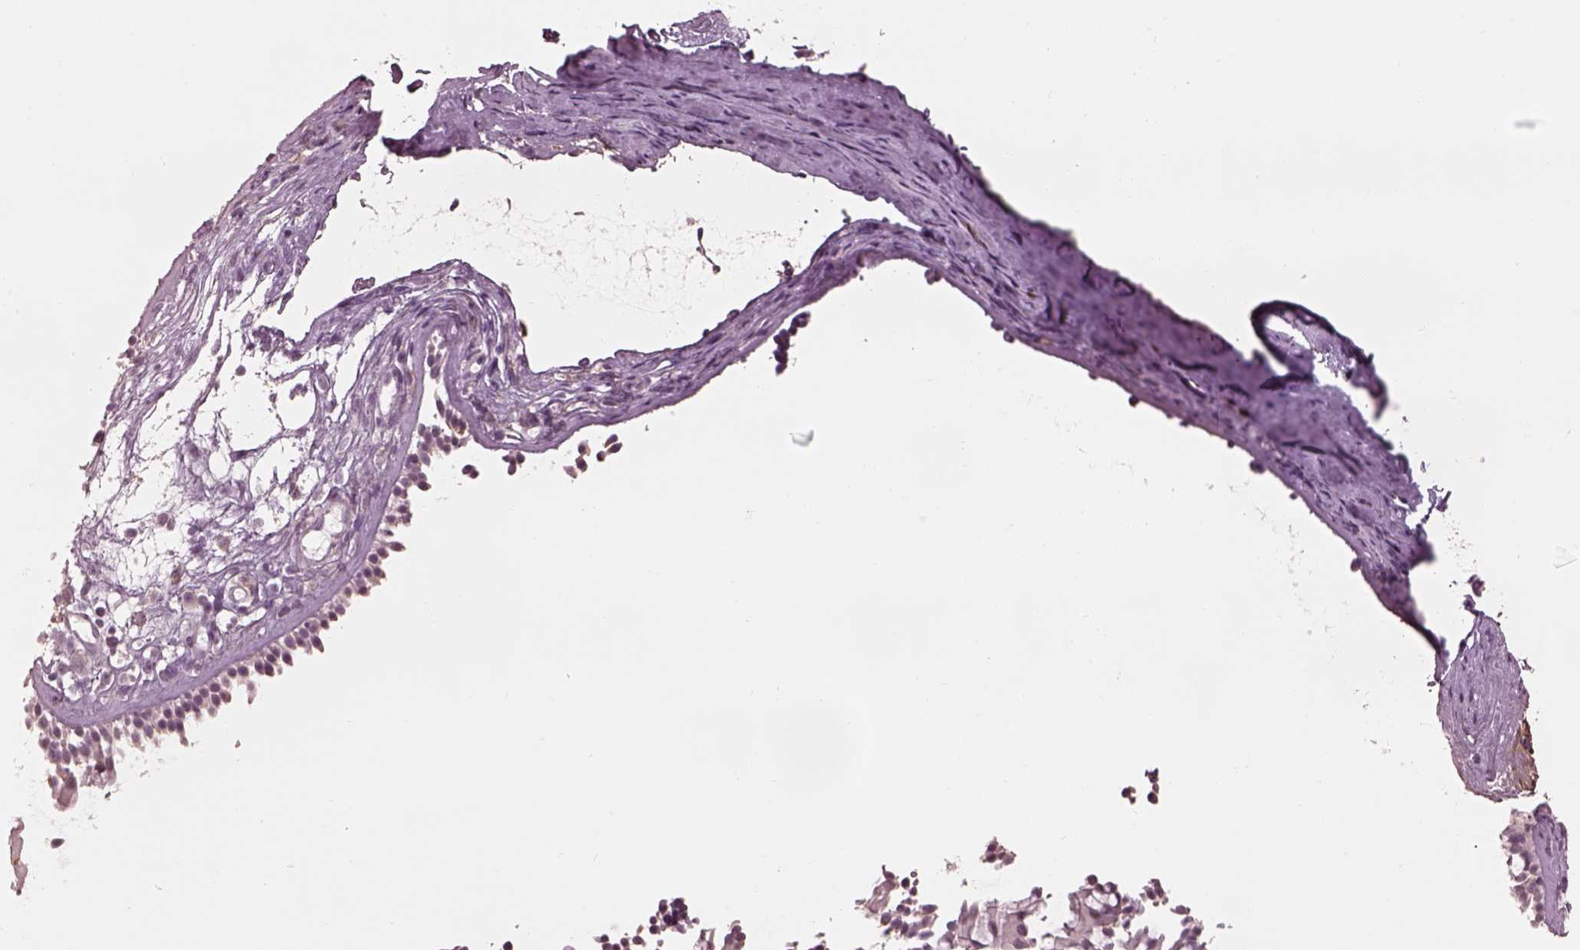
{"staining": {"intensity": "negative", "quantity": "none", "location": "none"}, "tissue": "nasopharynx", "cell_type": "Respiratory epithelial cells", "image_type": "normal", "snomed": [{"axis": "morphology", "description": "Normal tissue, NOS"}, {"axis": "topography", "description": "Nasopharynx"}], "caption": "This is an immunohistochemistry (IHC) photomicrograph of normal human nasopharynx. There is no staining in respiratory epithelial cells.", "gene": "KCNA2", "patient": {"sex": "male", "age": 68}}